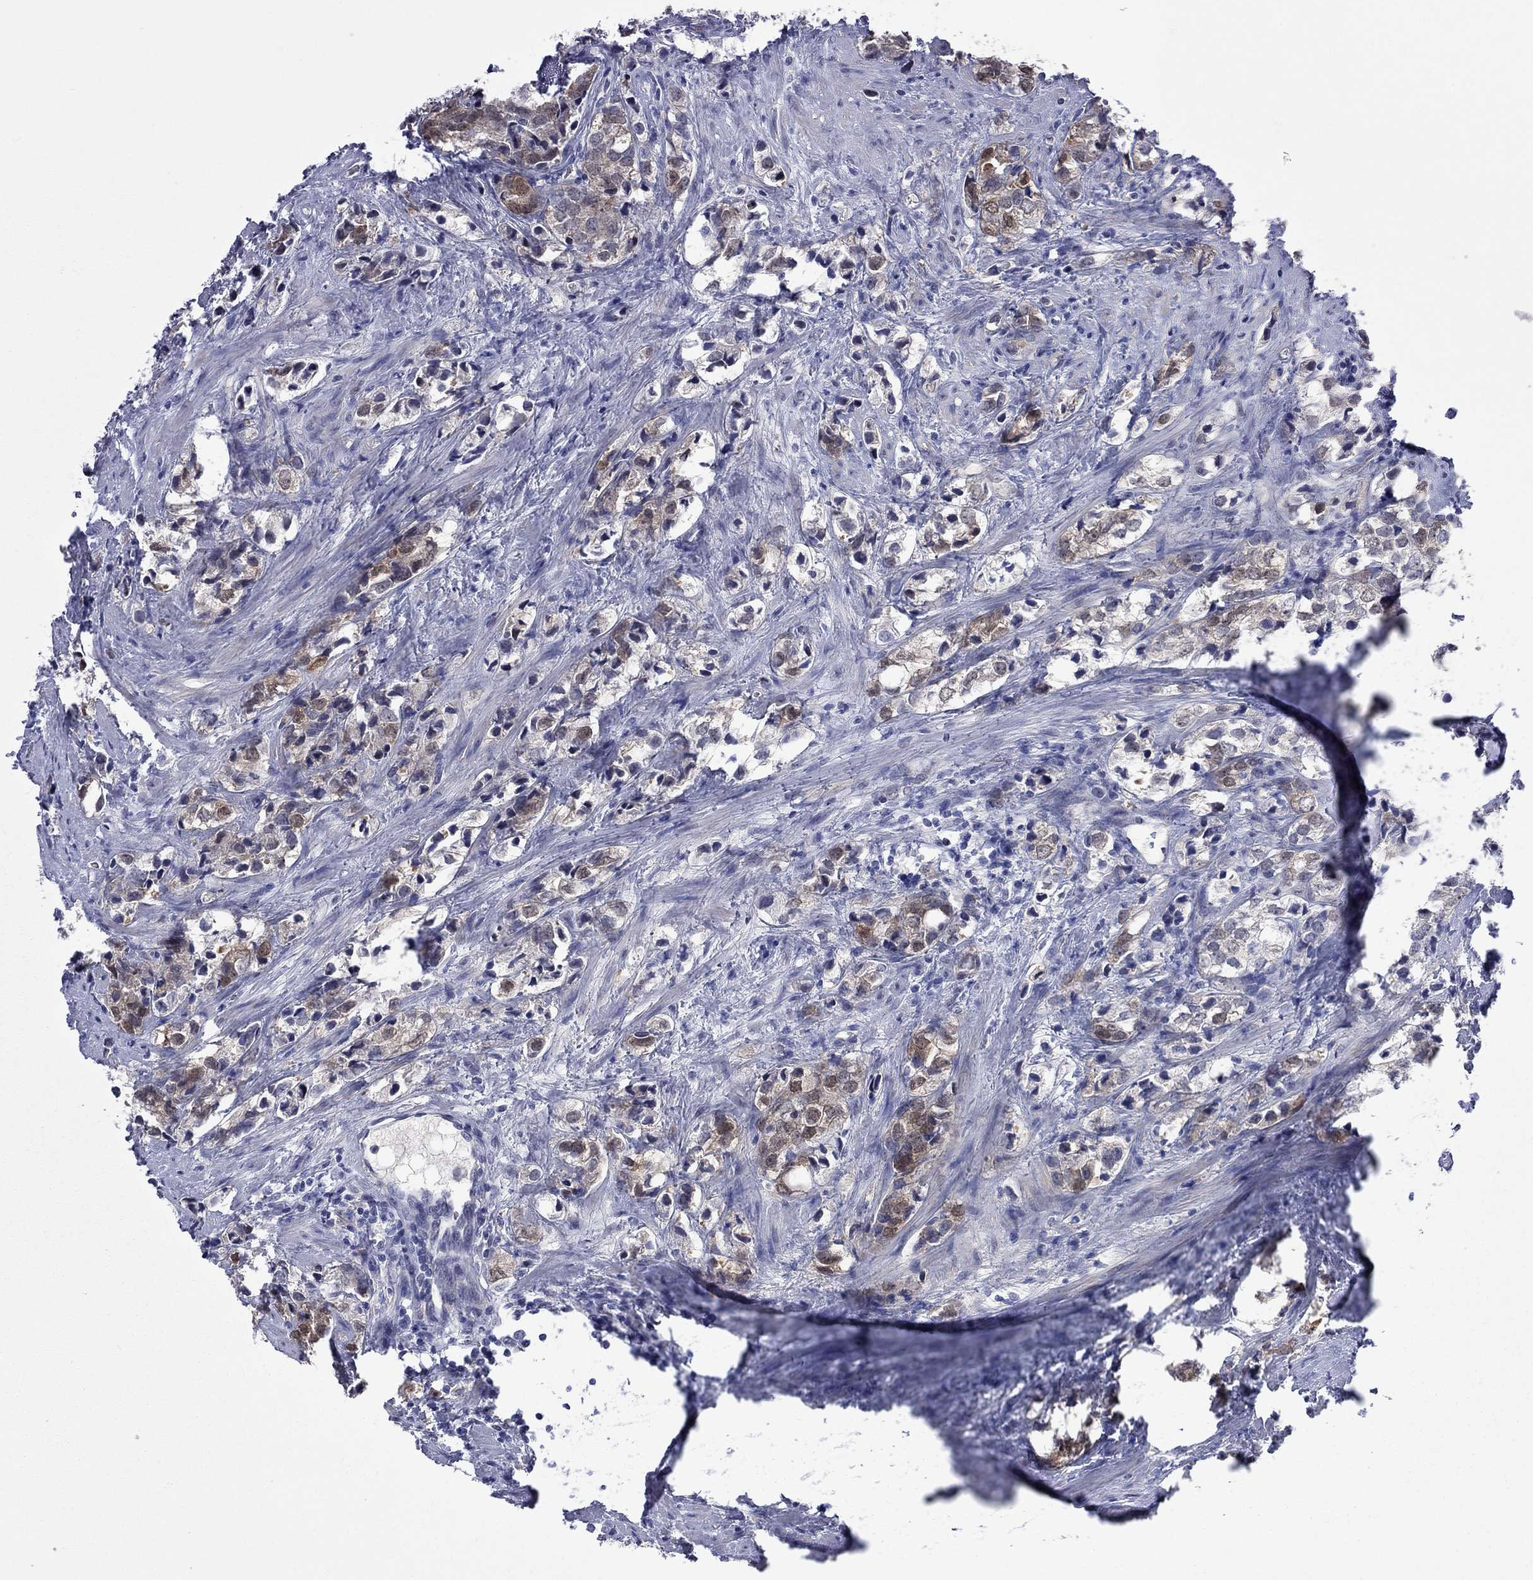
{"staining": {"intensity": "moderate", "quantity": ">75%", "location": "cytoplasmic/membranous"}, "tissue": "prostate cancer", "cell_type": "Tumor cells", "image_type": "cancer", "snomed": [{"axis": "morphology", "description": "Adenocarcinoma, NOS"}, {"axis": "topography", "description": "Prostate and seminal vesicle, NOS"}], "caption": "Protein analysis of prostate cancer (adenocarcinoma) tissue demonstrates moderate cytoplasmic/membranous staining in approximately >75% of tumor cells.", "gene": "CTNNBIP1", "patient": {"sex": "male", "age": 63}}